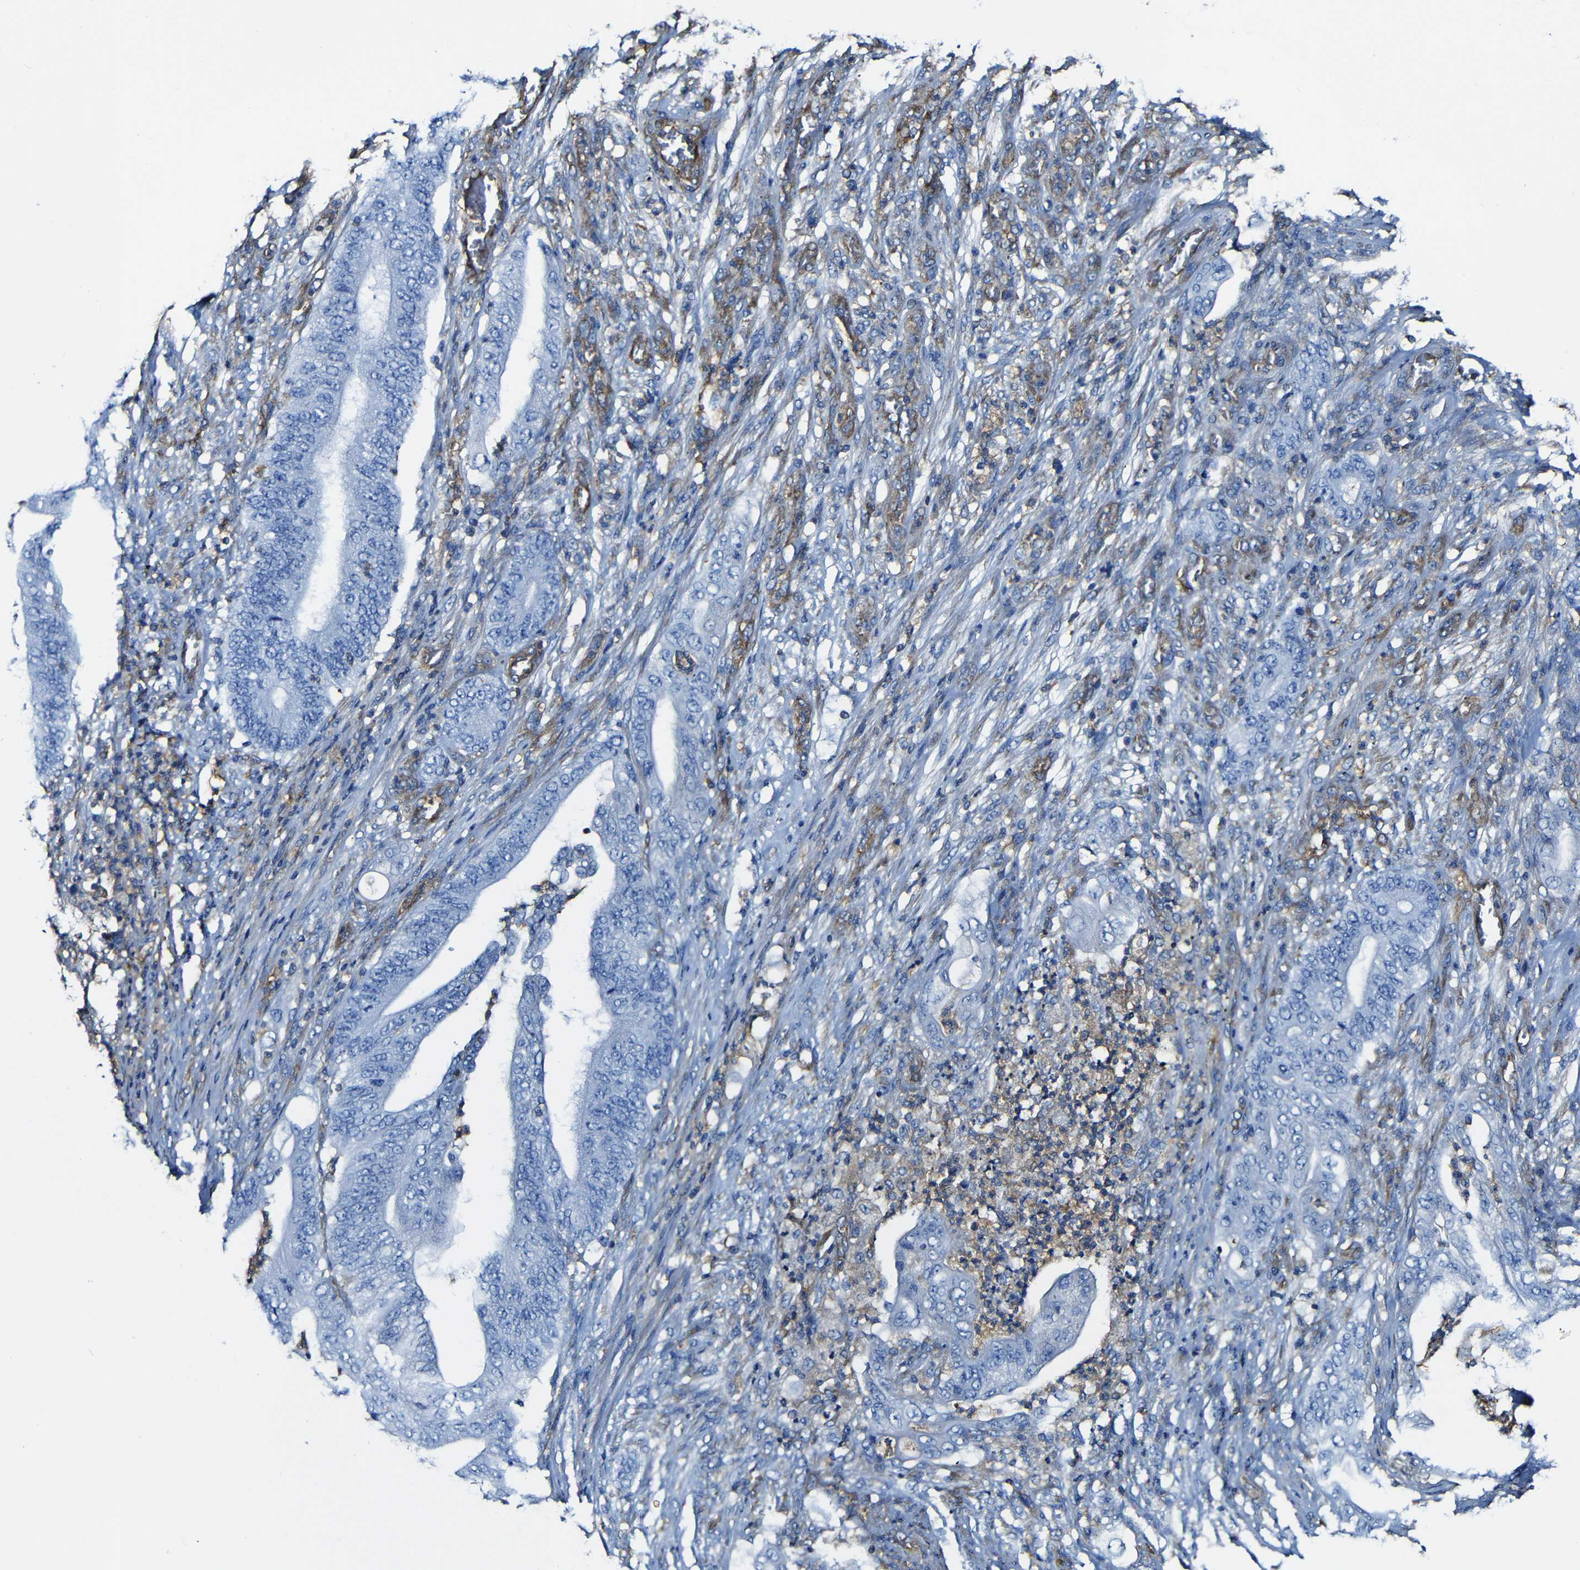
{"staining": {"intensity": "negative", "quantity": "none", "location": "none"}, "tissue": "stomach cancer", "cell_type": "Tumor cells", "image_type": "cancer", "snomed": [{"axis": "morphology", "description": "Adenocarcinoma, NOS"}, {"axis": "topography", "description": "Stomach"}], "caption": "Immunohistochemistry (IHC) image of neoplastic tissue: stomach cancer (adenocarcinoma) stained with DAB (3,3'-diaminobenzidine) displays no significant protein expression in tumor cells.", "gene": "MSN", "patient": {"sex": "female", "age": 73}}